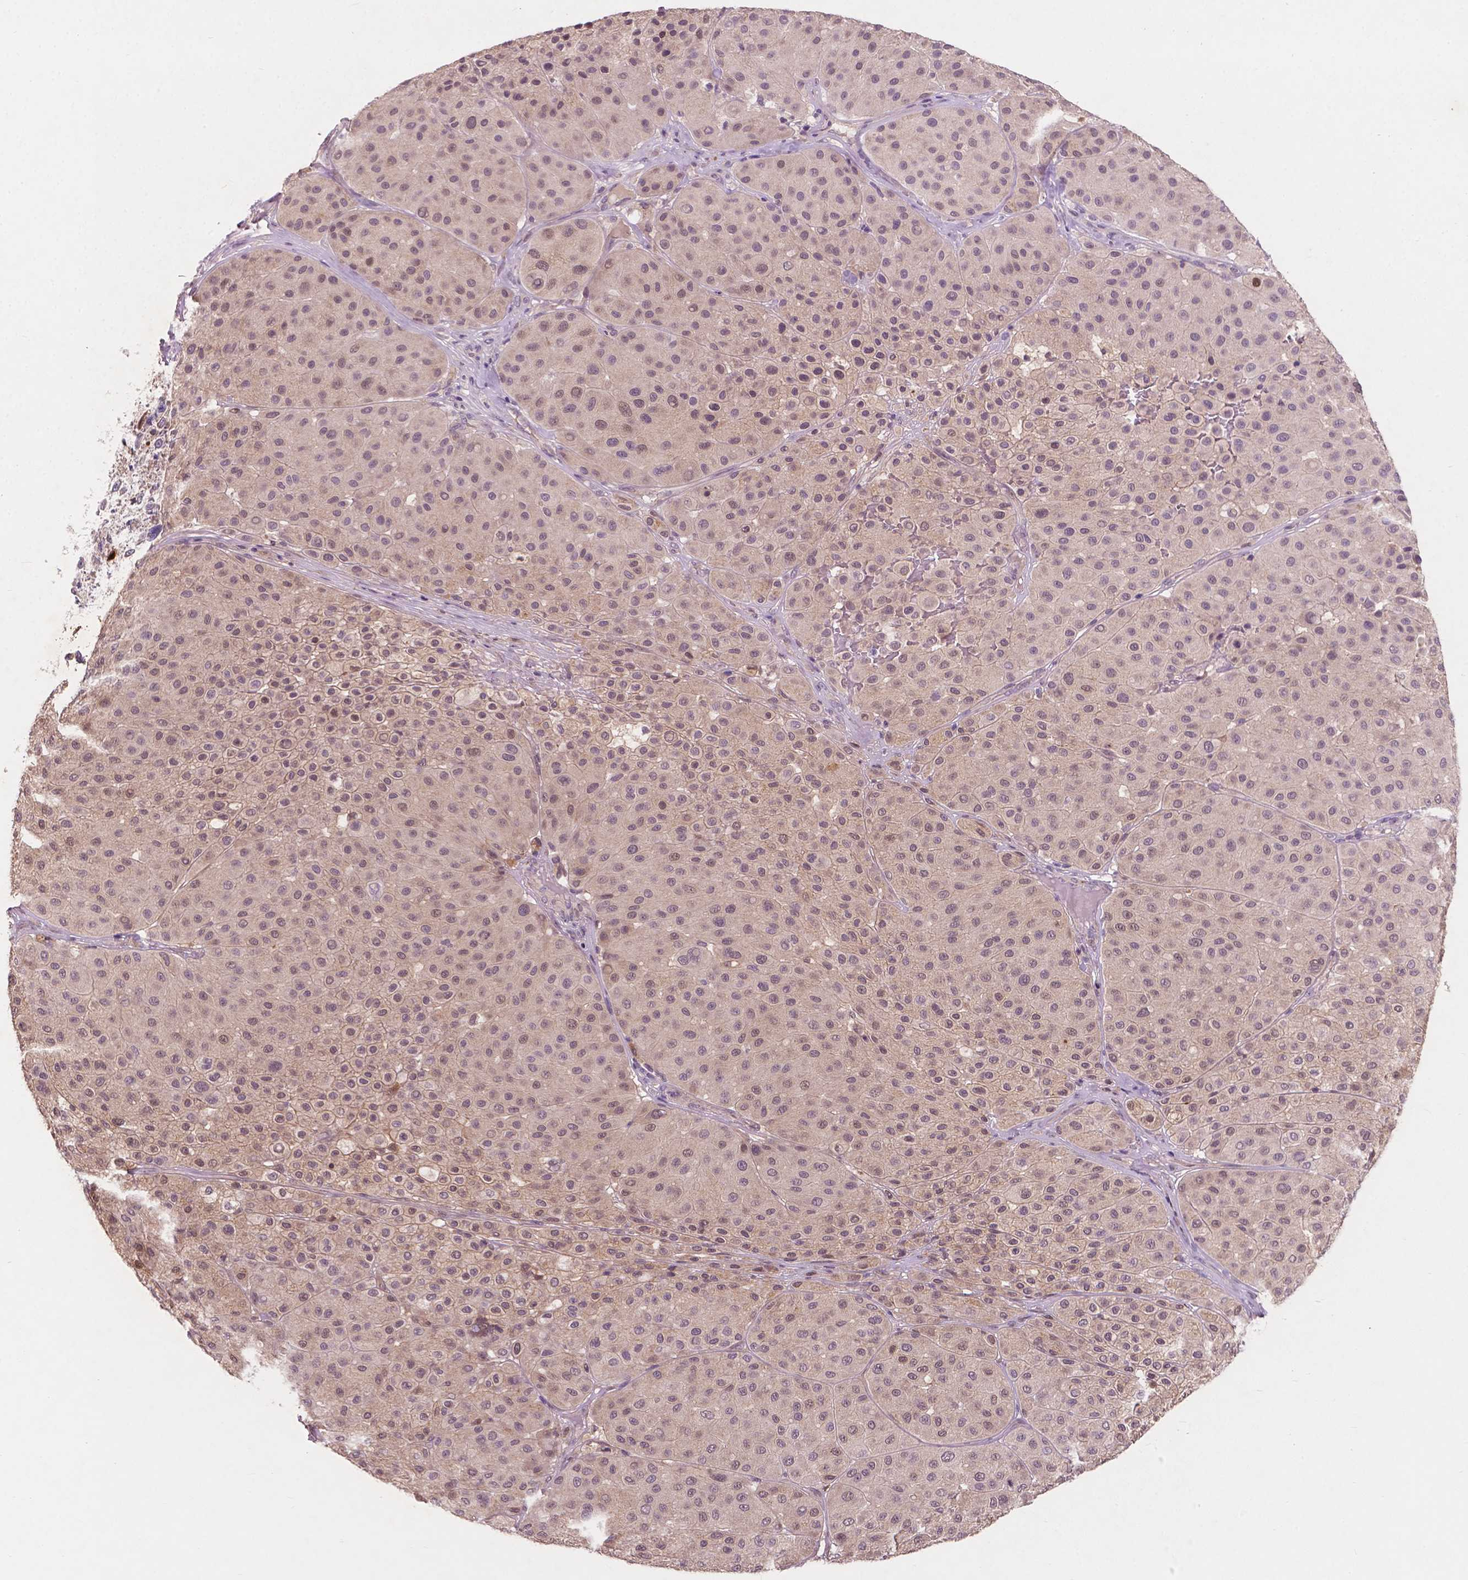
{"staining": {"intensity": "weak", "quantity": ">75%", "location": "nuclear"}, "tissue": "melanoma", "cell_type": "Tumor cells", "image_type": "cancer", "snomed": [{"axis": "morphology", "description": "Malignant melanoma, Metastatic site"}, {"axis": "topography", "description": "Smooth muscle"}], "caption": "This photomicrograph exhibits malignant melanoma (metastatic site) stained with IHC to label a protein in brown. The nuclear of tumor cells show weak positivity for the protein. Nuclei are counter-stained blue.", "gene": "GPR37", "patient": {"sex": "male", "age": 41}}